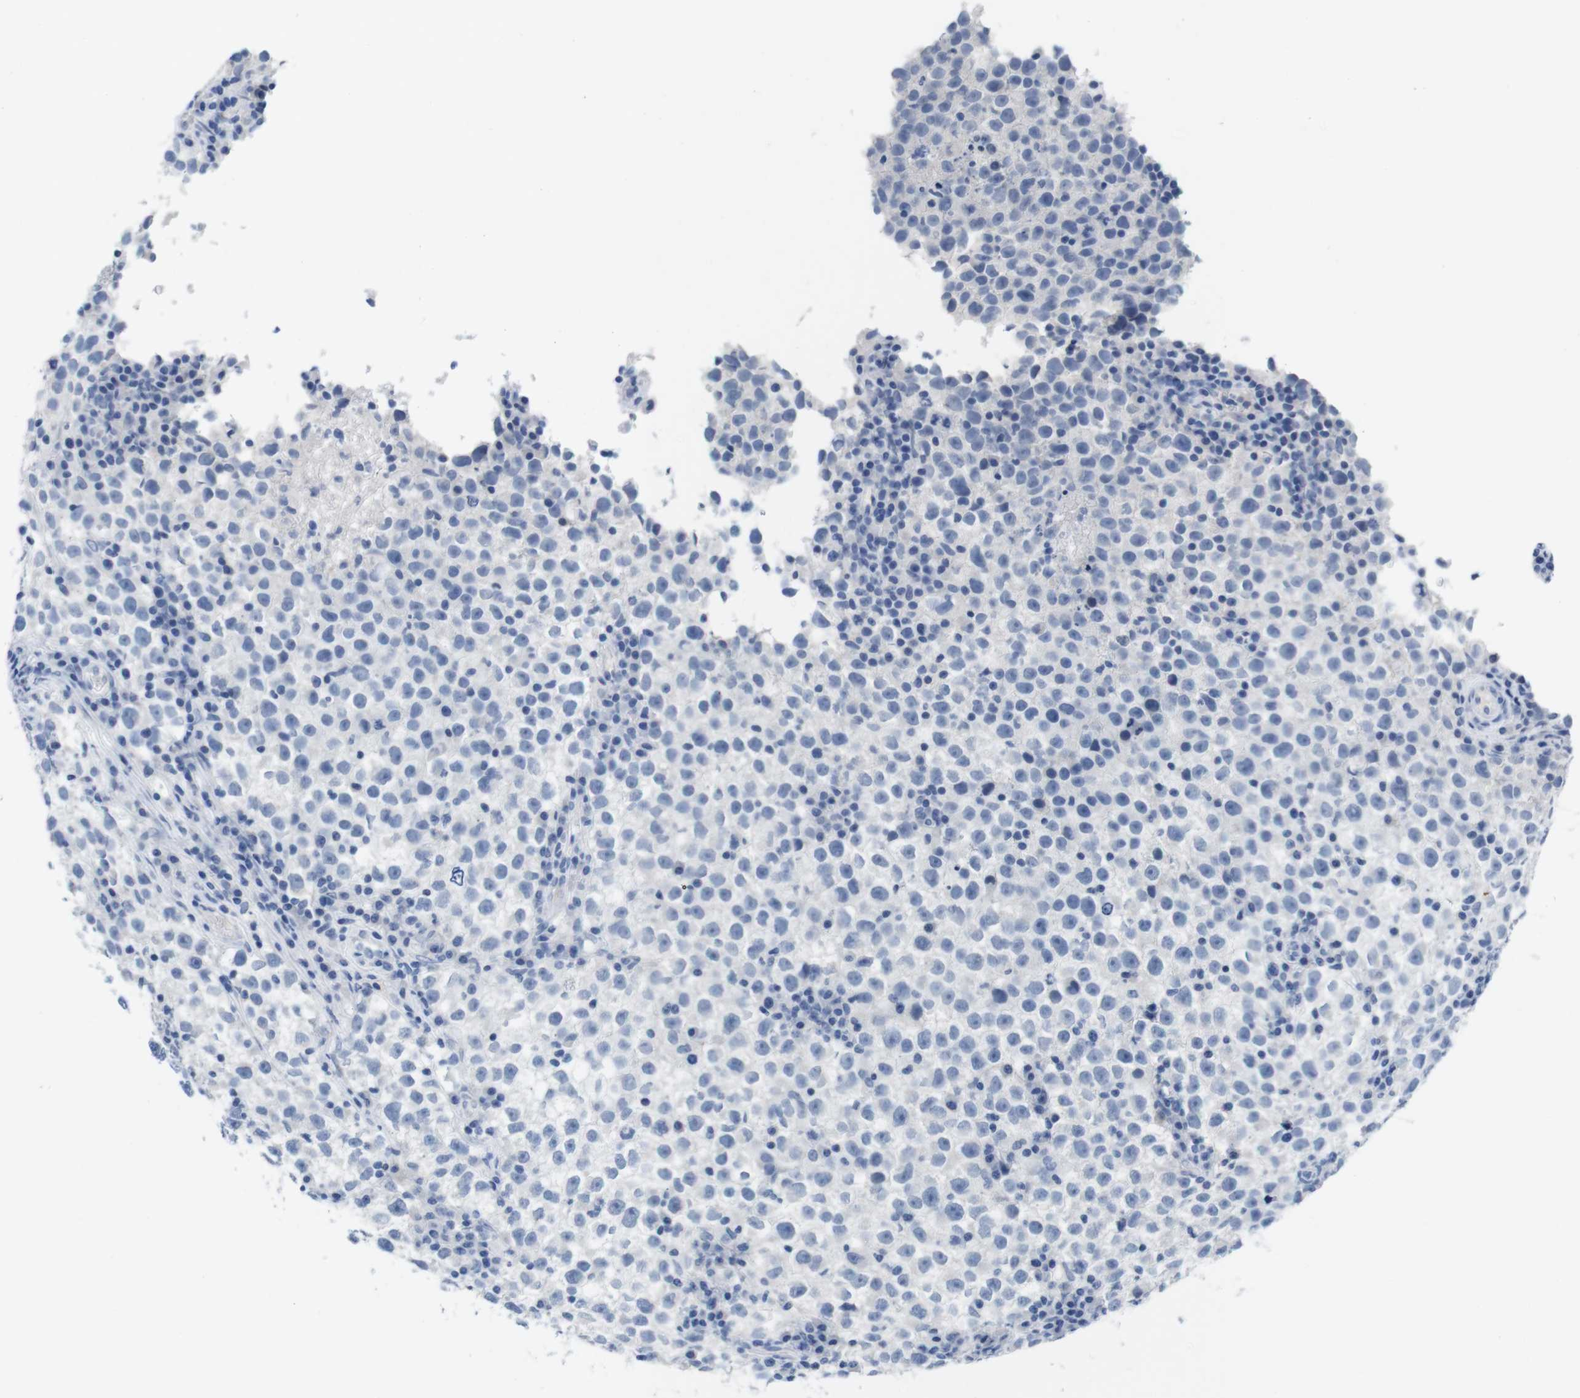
{"staining": {"intensity": "negative", "quantity": "none", "location": "none"}, "tissue": "testis cancer", "cell_type": "Tumor cells", "image_type": "cancer", "snomed": [{"axis": "morphology", "description": "Seminoma, NOS"}, {"axis": "topography", "description": "Testis"}], "caption": "Testis cancer (seminoma) was stained to show a protein in brown. There is no significant positivity in tumor cells. (Brightfield microscopy of DAB (3,3'-diaminobenzidine) immunohistochemistry at high magnification).", "gene": "MAP6", "patient": {"sex": "male", "age": 22}}